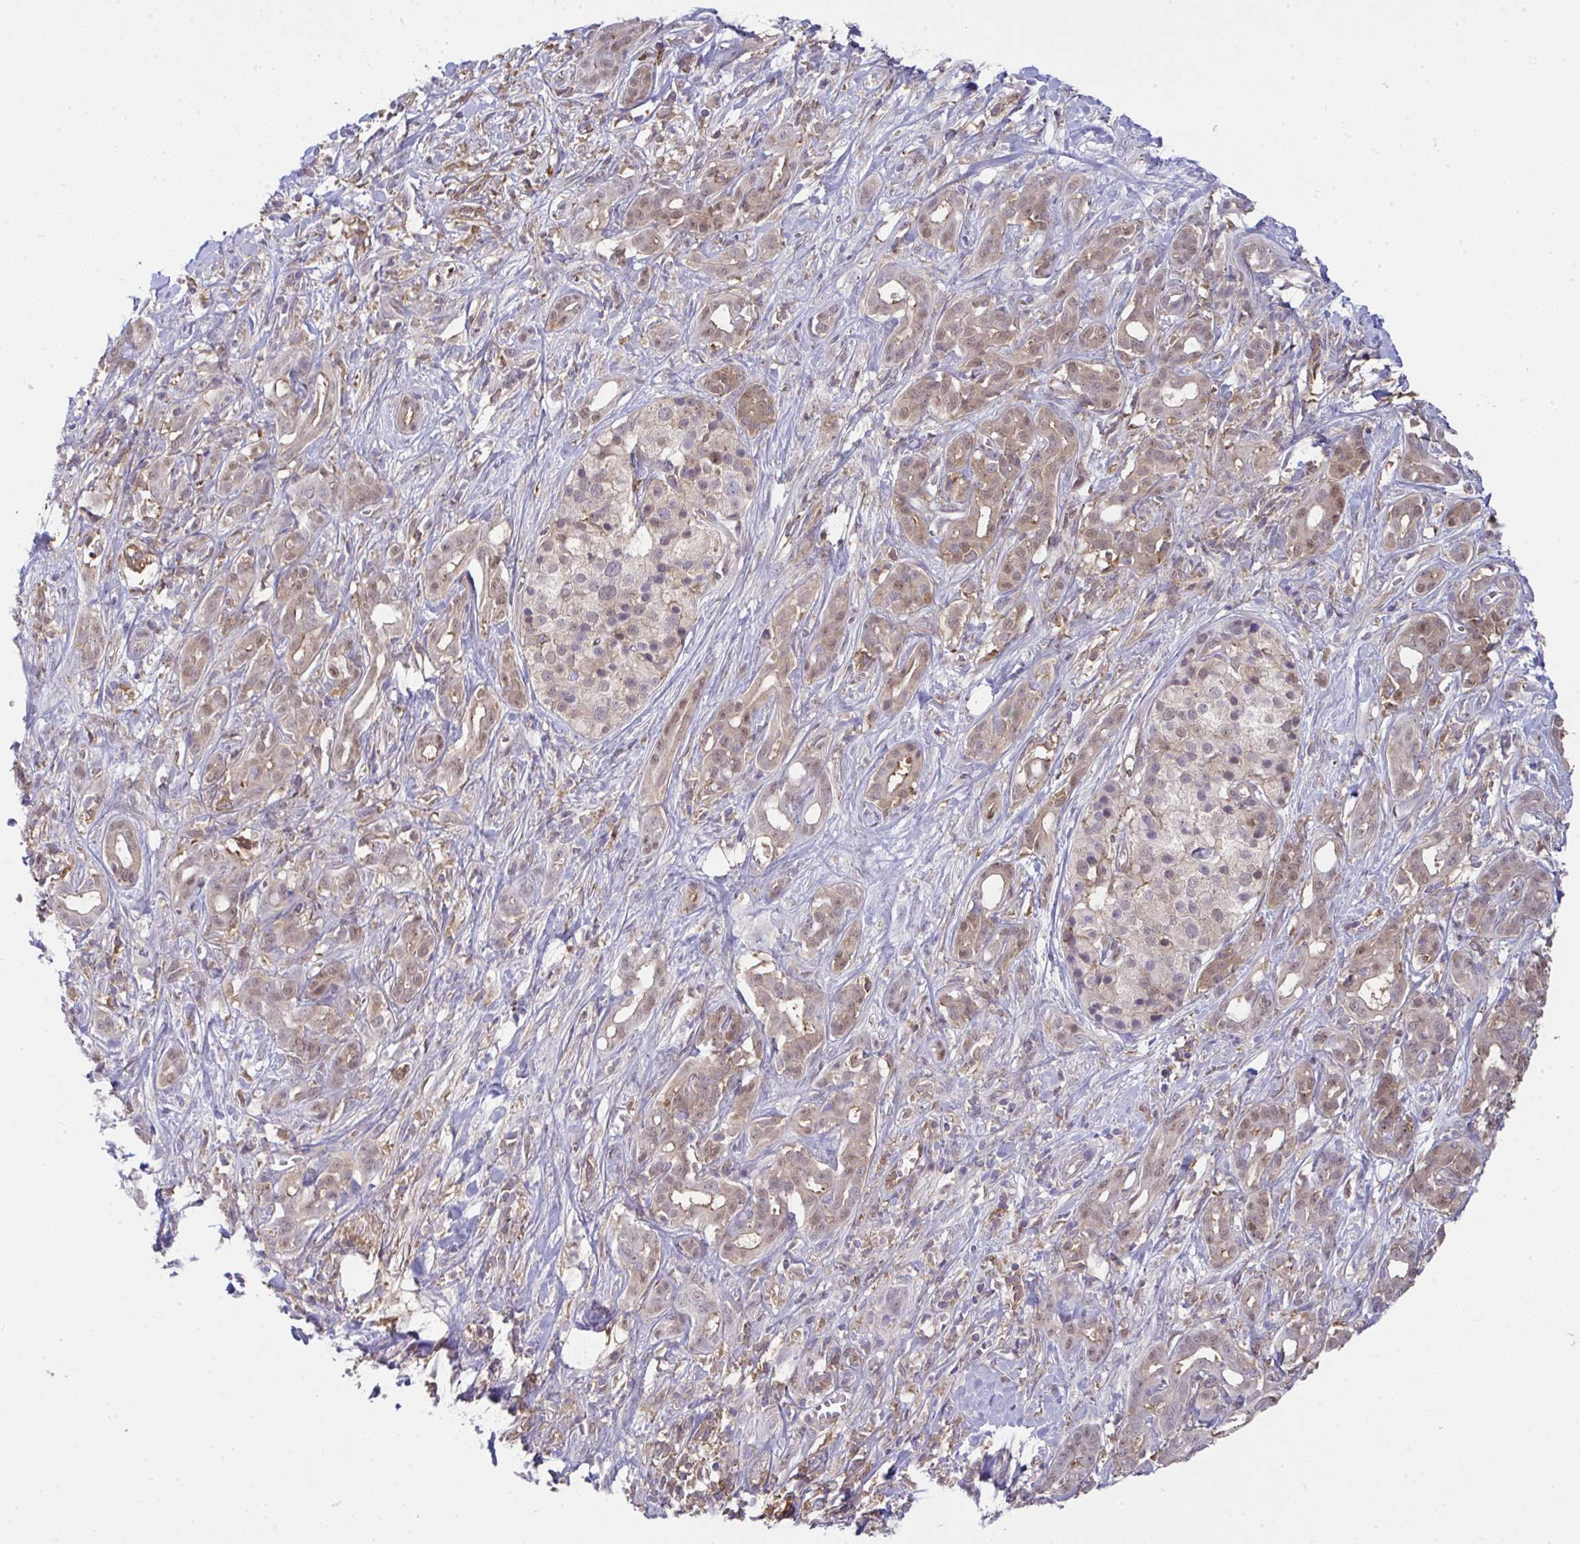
{"staining": {"intensity": "weak", "quantity": ">75%", "location": "cytoplasmic/membranous,nuclear"}, "tissue": "pancreatic cancer", "cell_type": "Tumor cells", "image_type": "cancer", "snomed": [{"axis": "morphology", "description": "Adenocarcinoma, NOS"}, {"axis": "topography", "description": "Pancreas"}], "caption": "Pancreatic adenocarcinoma stained for a protein shows weak cytoplasmic/membranous and nuclear positivity in tumor cells.", "gene": "ALDH16A1", "patient": {"sex": "male", "age": 61}}